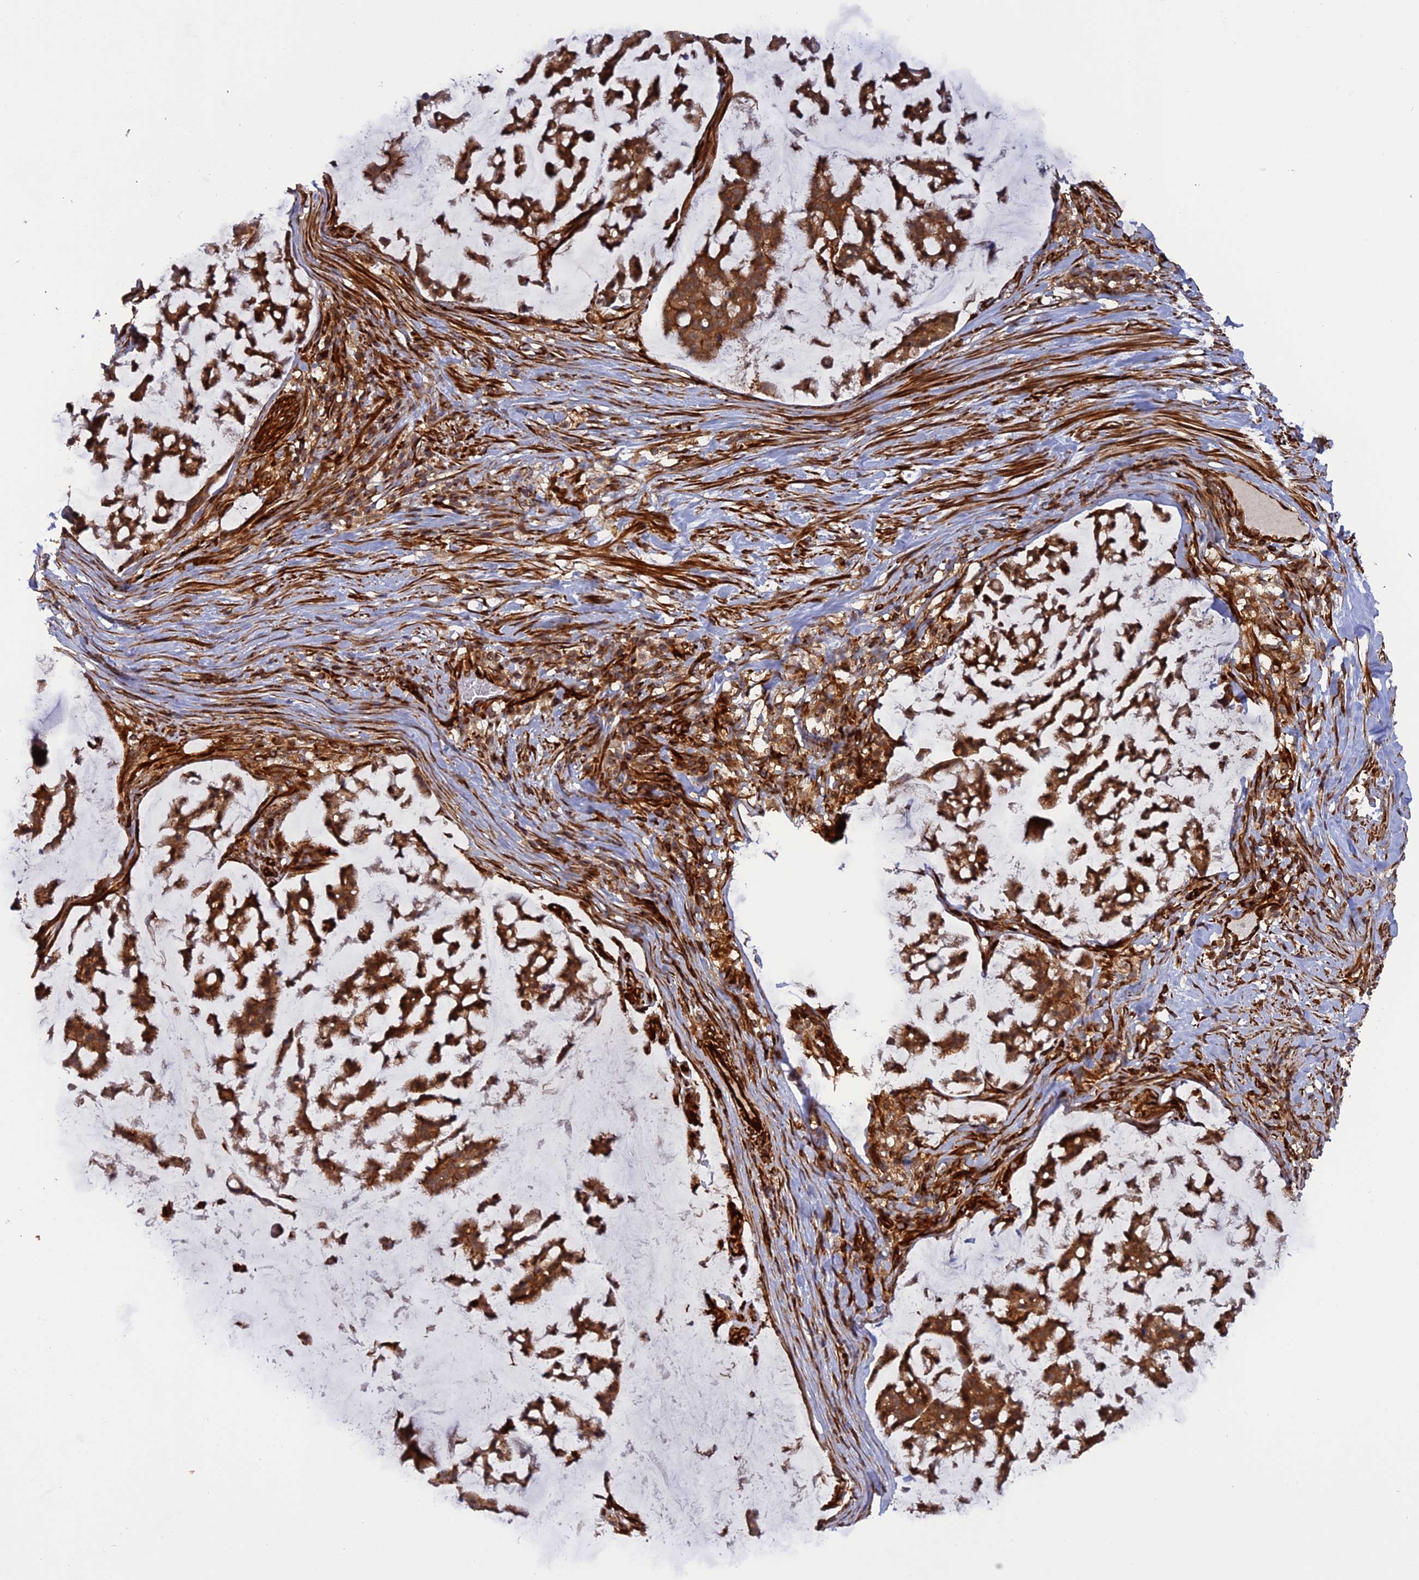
{"staining": {"intensity": "moderate", "quantity": ">75%", "location": "cytoplasmic/membranous"}, "tissue": "stomach cancer", "cell_type": "Tumor cells", "image_type": "cancer", "snomed": [{"axis": "morphology", "description": "Adenocarcinoma, NOS"}, {"axis": "topography", "description": "Stomach, lower"}], "caption": "Brown immunohistochemical staining in stomach adenocarcinoma shows moderate cytoplasmic/membranous expression in about >75% of tumor cells. The staining was performed using DAB (3,3'-diaminobenzidine) to visualize the protein expression in brown, while the nuclei were stained in blue with hematoxylin (Magnification: 20x).", "gene": "PHLDB3", "patient": {"sex": "male", "age": 67}}